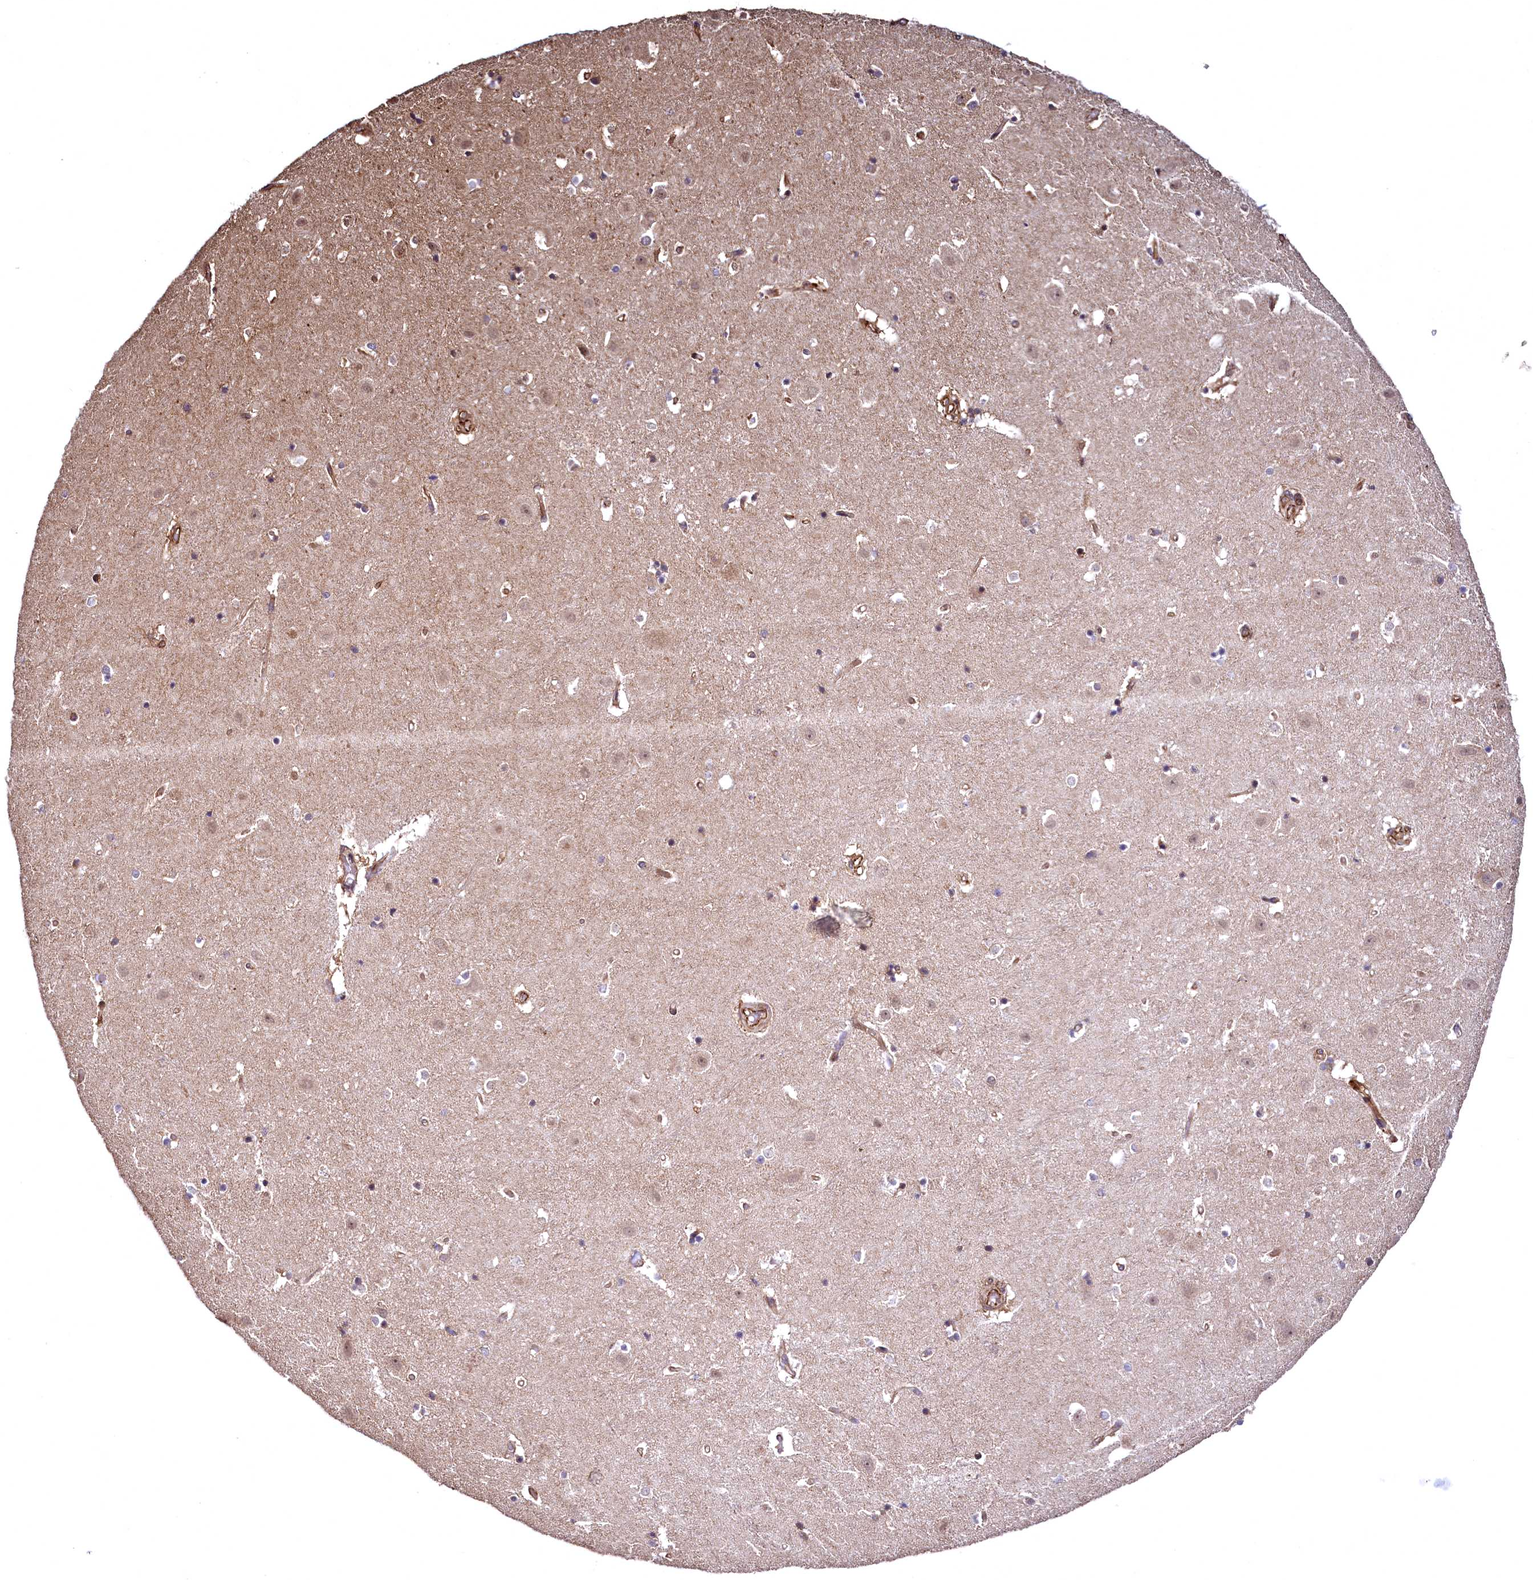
{"staining": {"intensity": "moderate", "quantity": "<25%", "location": "nuclear"}, "tissue": "hippocampus", "cell_type": "Glial cells", "image_type": "normal", "snomed": [{"axis": "morphology", "description": "Normal tissue, NOS"}, {"axis": "topography", "description": "Hippocampus"}], "caption": "There is low levels of moderate nuclear positivity in glial cells of benign hippocampus, as demonstrated by immunohistochemical staining (brown color).", "gene": "TBCEL", "patient": {"sex": "female", "age": 52}}